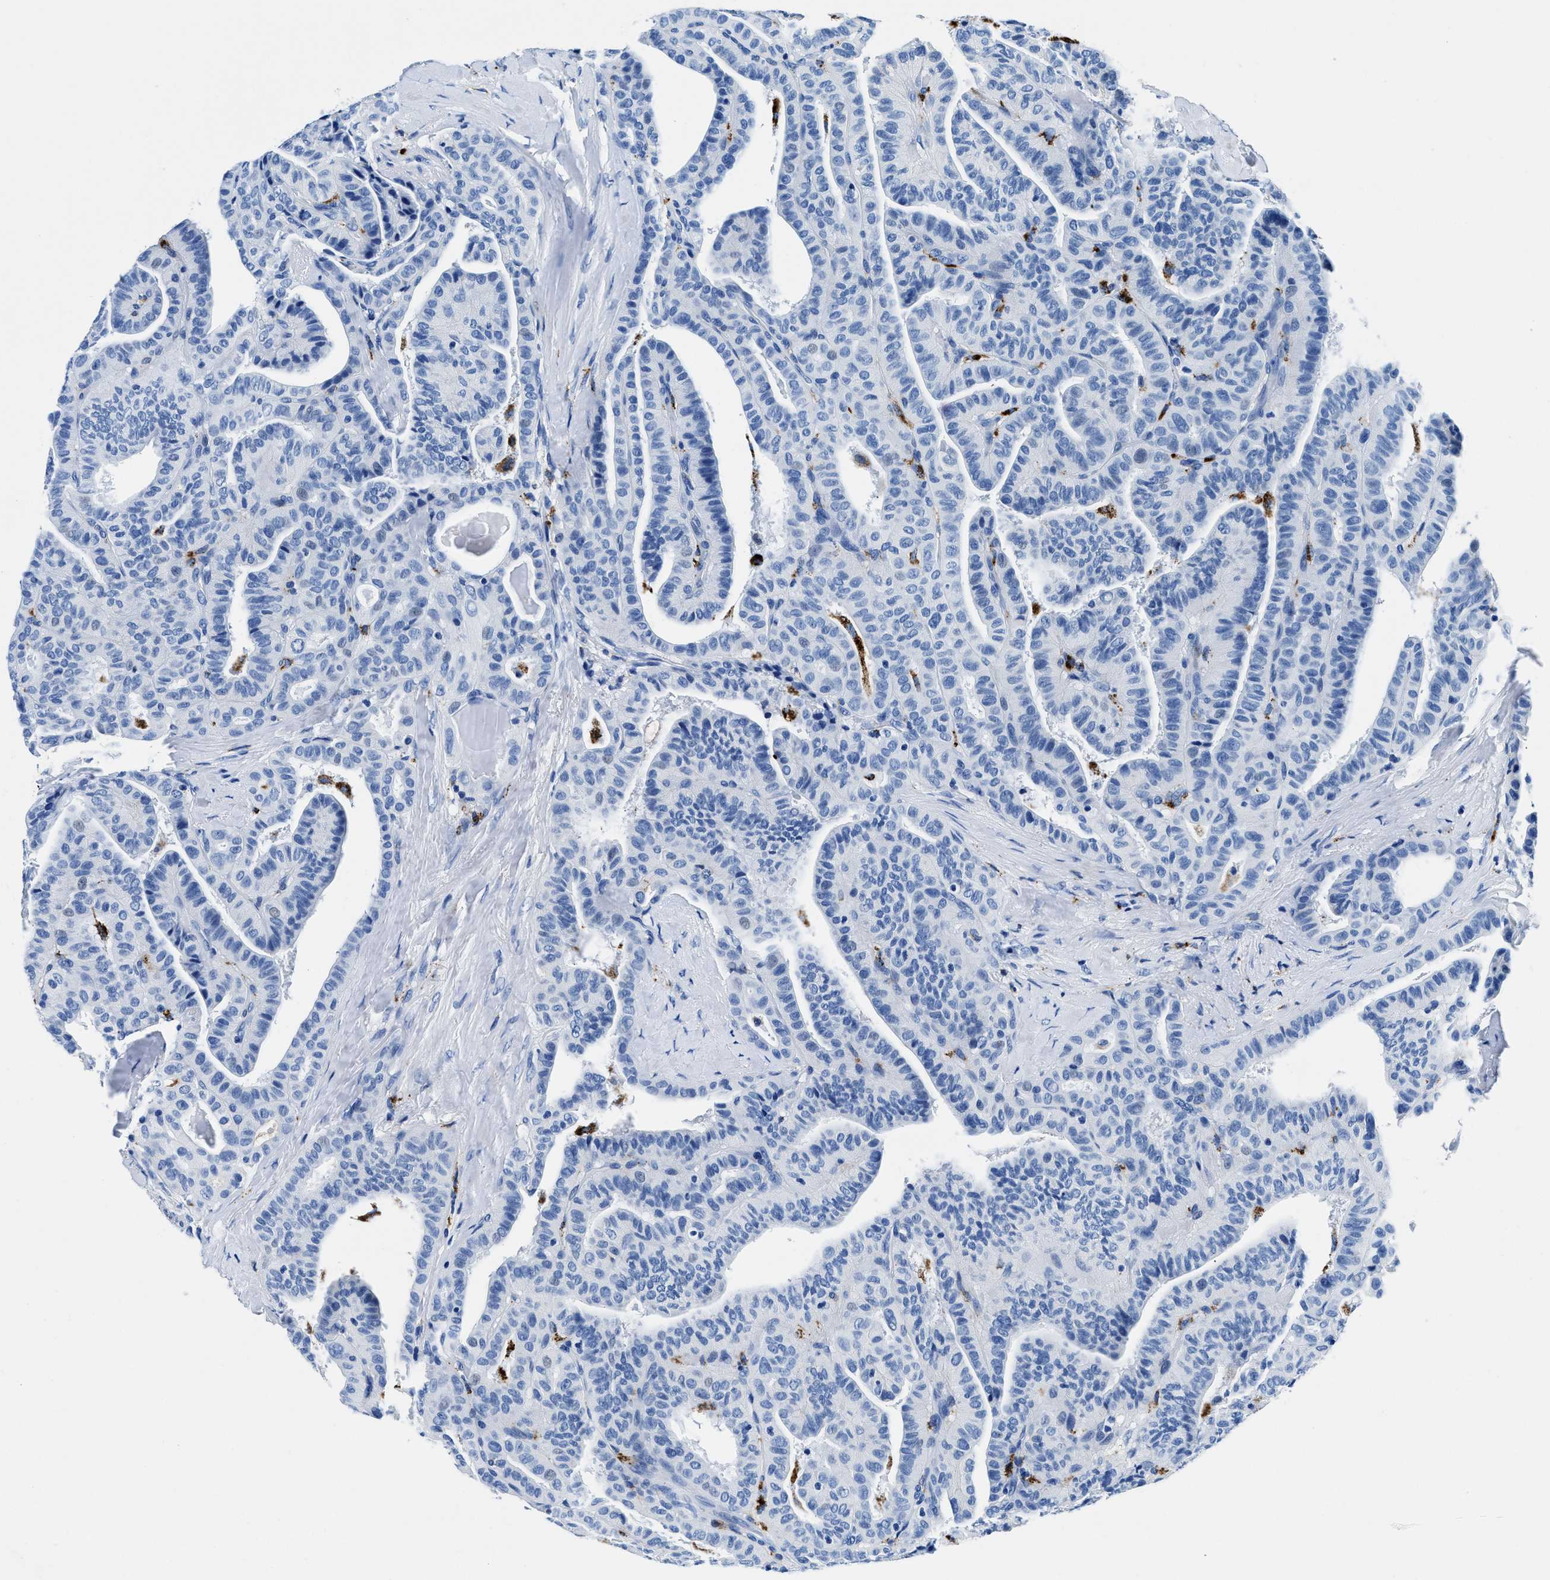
{"staining": {"intensity": "negative", "quantity": "none", "location": "none"}, "tissue": "thyroid cancer", "cell_type": "Tumor cells", "image_type": "cancer", "snomed": [{"axis": "morphology", "description": "Papillary adenocarcinoma, NOS"}, {"axis": "topography", "description": "Thyroid gland"}], "caption": "Tumor cells are negative for brown protein staining in thyroid cancer (papillary adenocarcinoma). (Immunohistochemistry (ihc), brightfield microscopy, high magnification).", "gene": "OR14K1", "patient": {"sex": "male", "age": 77}}